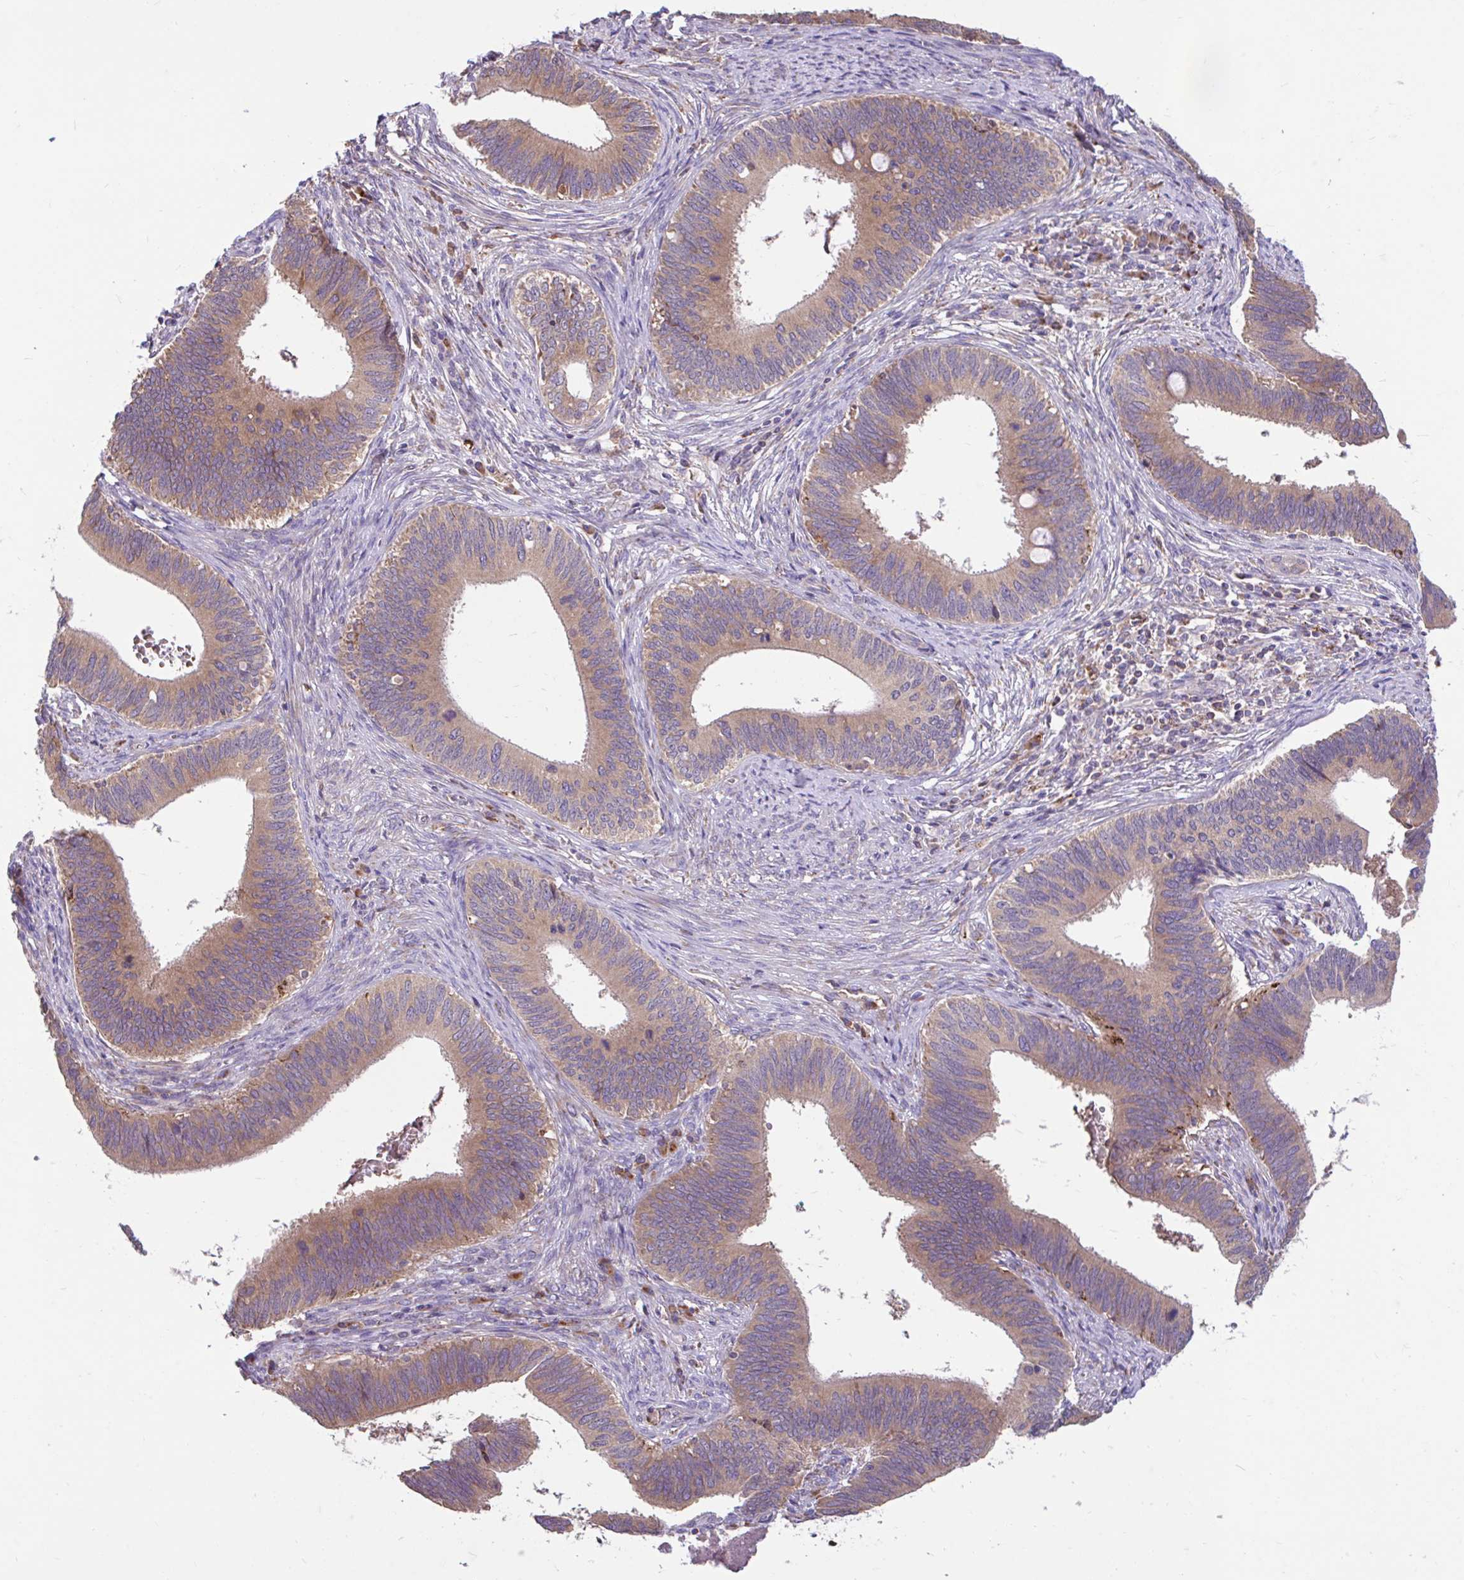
{"staining": {"intensity": "moderate", "quantity": ">75%", "location": "cytoplasmic/membranous"}, "tissue": "cervical cancer", "cell_type": "Tumor cells", "image_type": "cancer", "snomed": [{"axis": "morphology", "description": "Adenocarcinoma, NOS"}, {"axis": "topography", "description": "Cervix"}], "caption": "Human cervical cancer stained for a protein (brown) displays moderate cytoplasmic/membranous positive positivity in about >75% of tumor cells.", "gene": "RALBP1", "patient": {"sex": "female", "age": 42}}